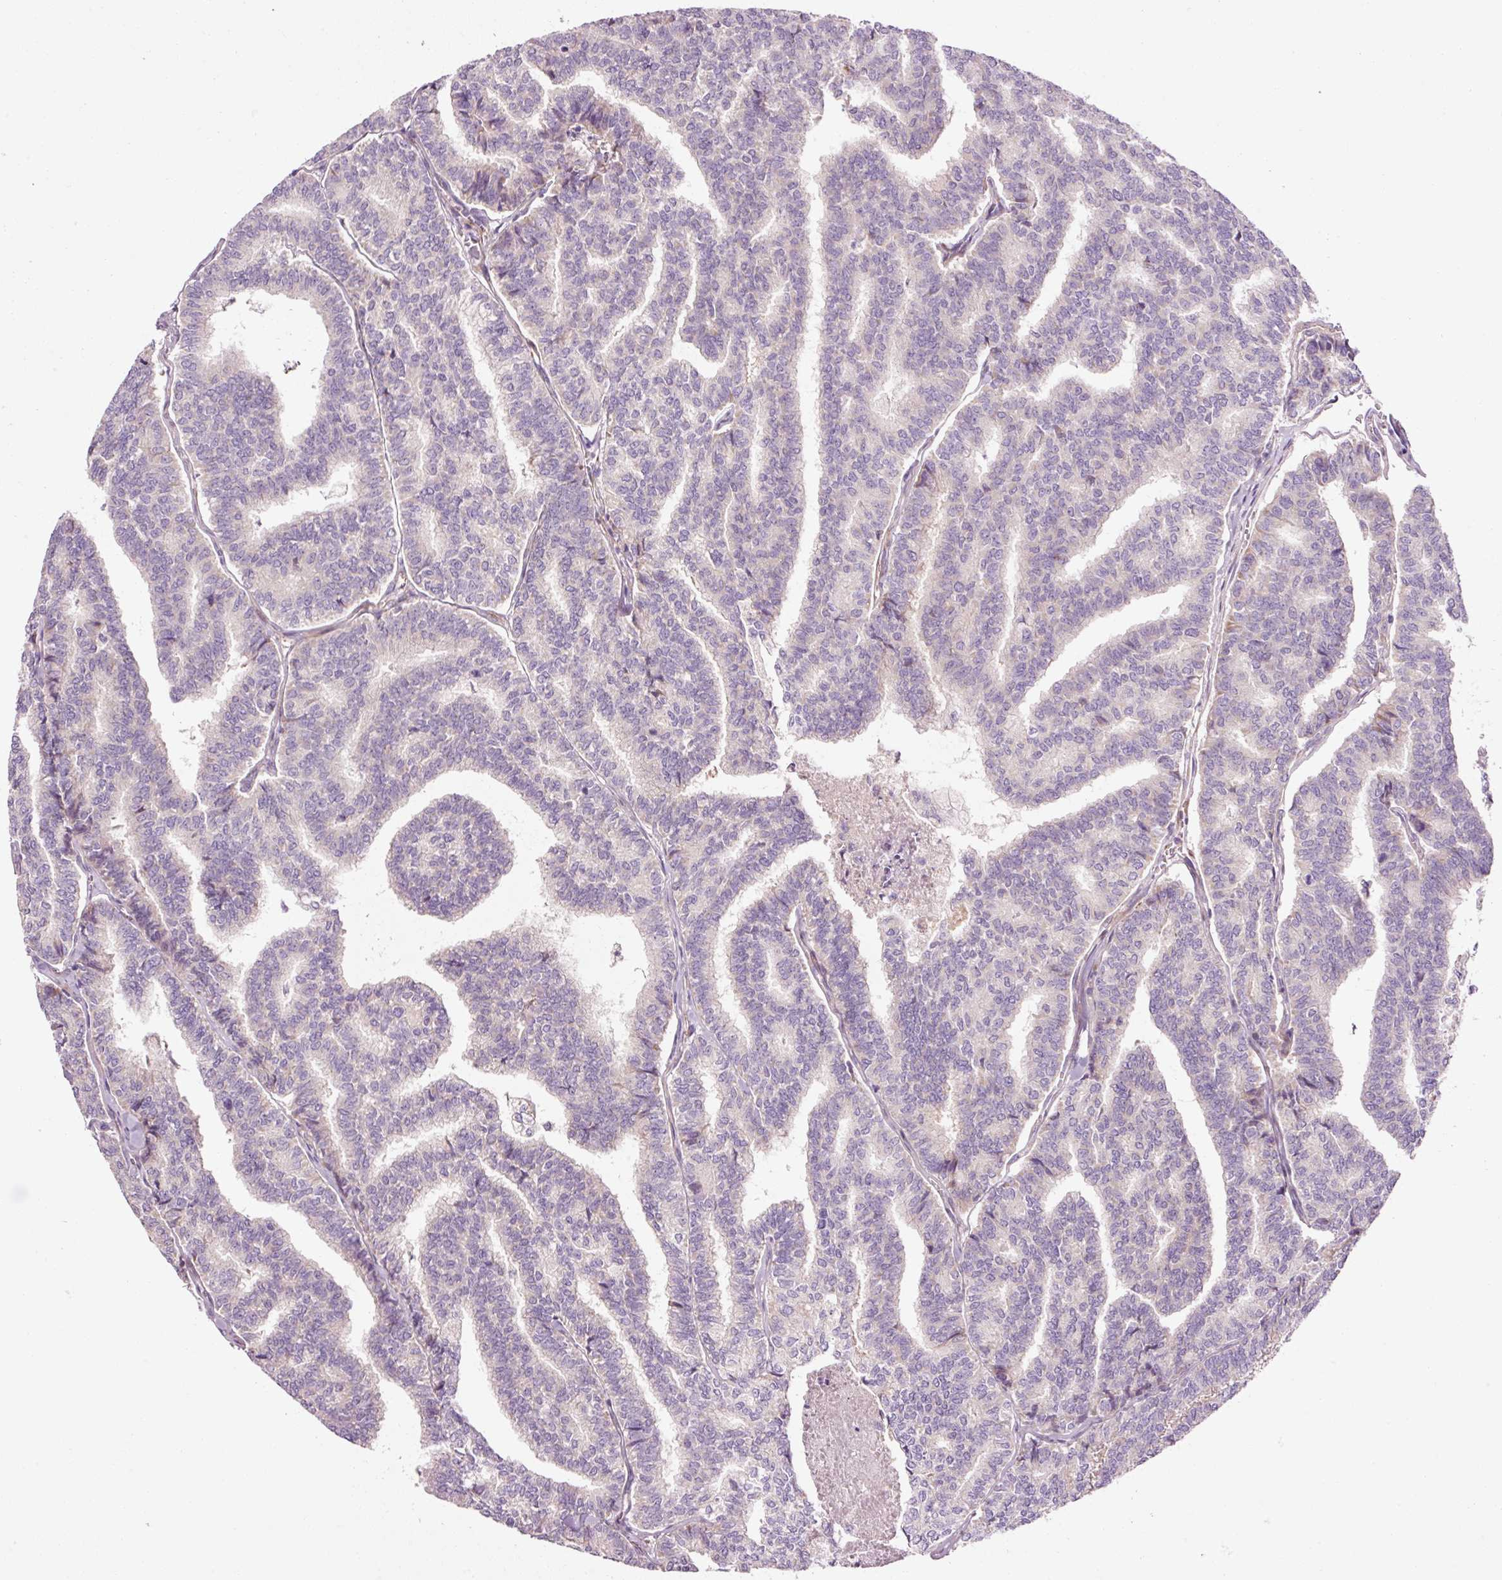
{"staining": {"intensity": "negative", "quantity": "none", "location": "none"}, "tissue": "thyroid cancer", "cell_type": "Tumor cells", "image_type": "cancer", "snomed": [{"axis": "morphology", "description": "Papillary adenocarcinoma, NOS"}, {"axis": "topography", "description": "Thyroid gland"}], "caption": "Tumor cells are negative for protein expression in human thyroid cancer (papillary adenocarcinoma).", "gene": "ANKRD20A1", "patient": {"sex": "female", "age": 35}}